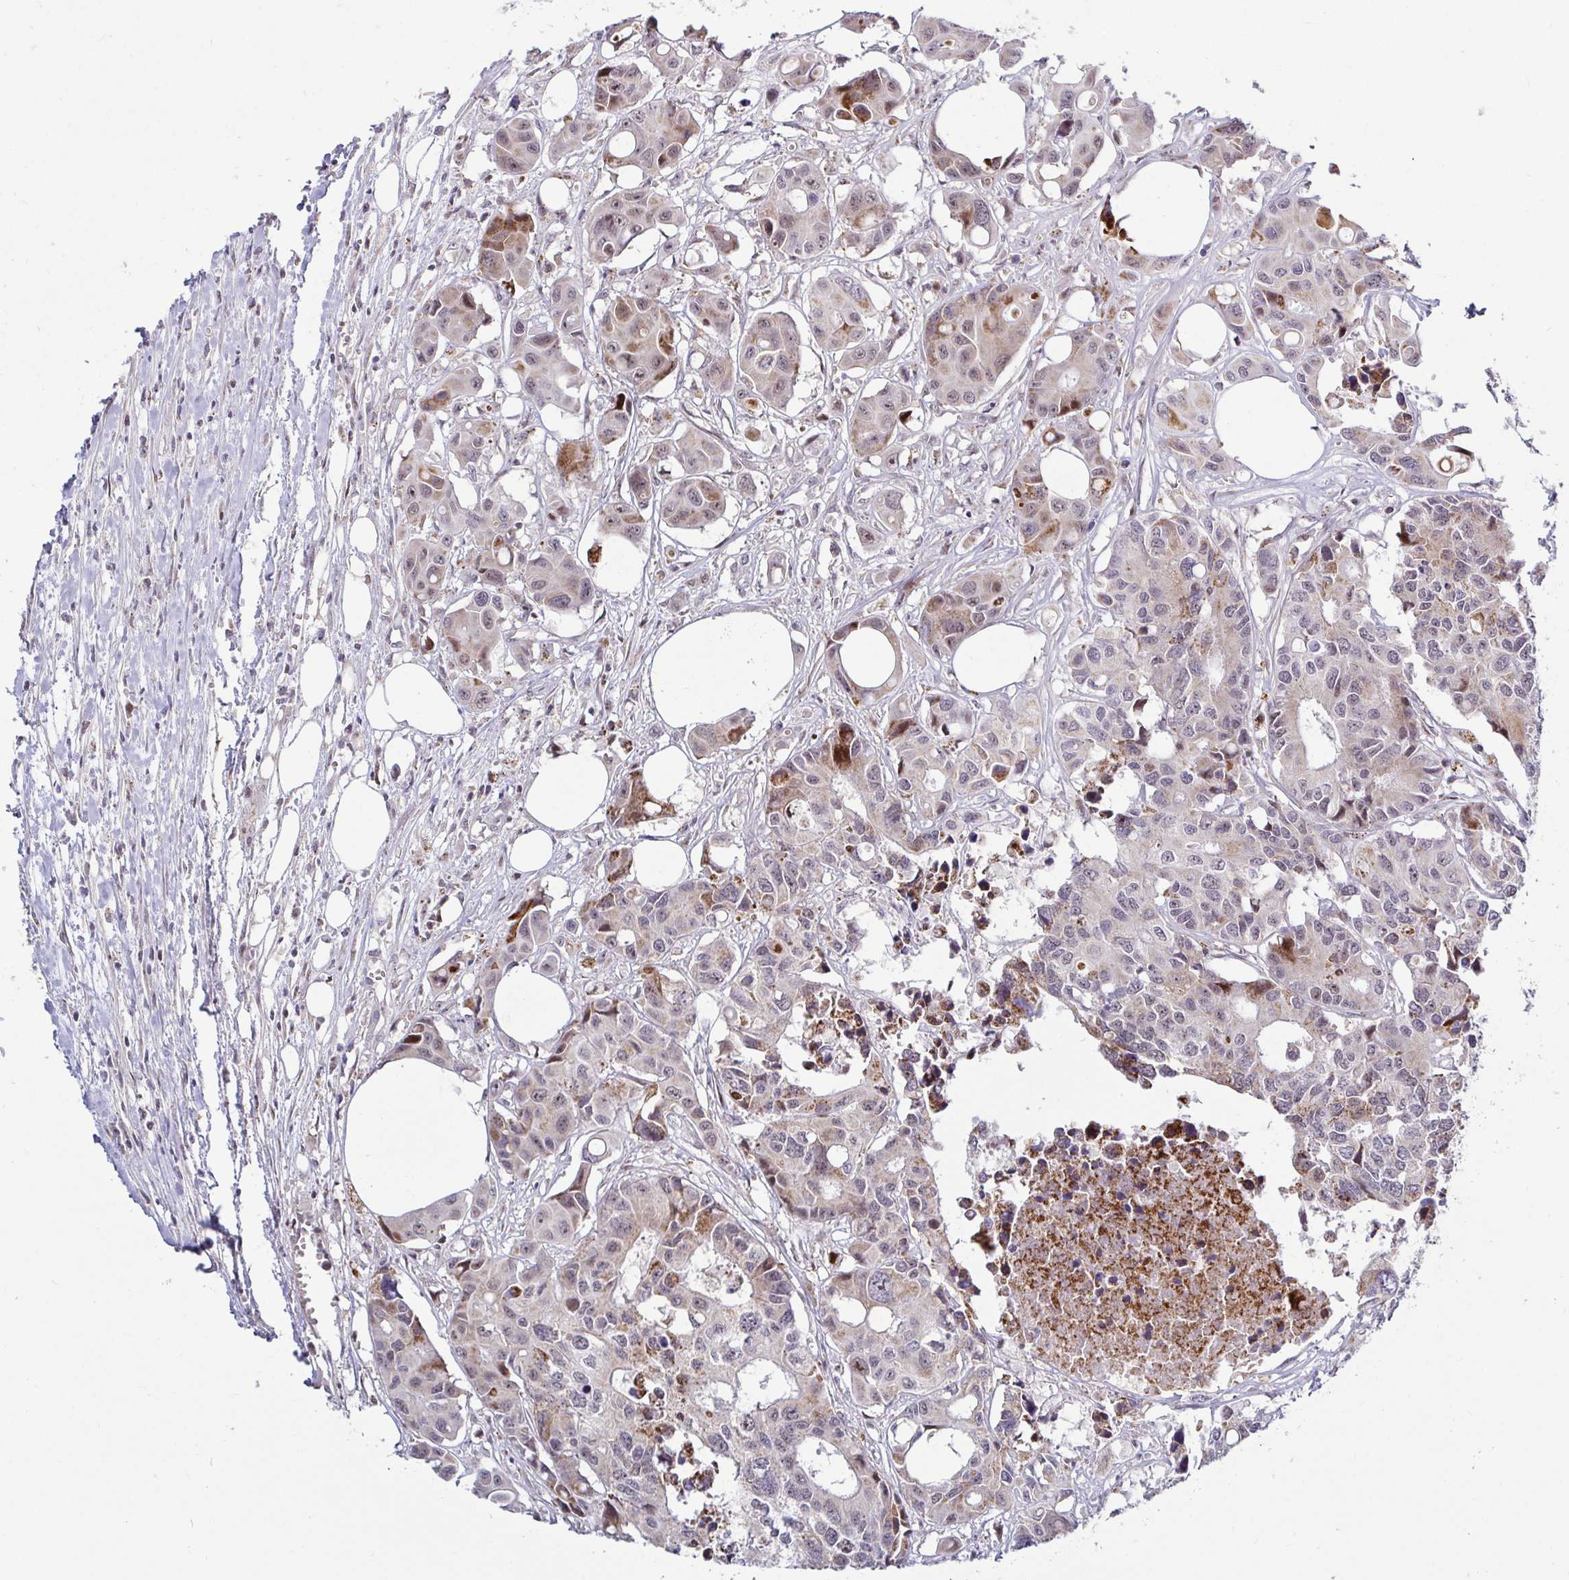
{"staining": {"intensity": "moderate", "quantity": "<25%", "location": "cytoplasmic/membranous"}, "tissue": "colorectal cancer", "cell_type": "Tumor cells", "image_type": "cancer", "snomed": [{"axis": "morphology", "description": "Adenocarcinoma, NOS"}, {"axis": "topography", "description": "Colon"}], "caption": "Colorectal cancer (adenocarcinoma) stained for a protein (brown) demonstrates moderate cytoplasmic/membranous positive staining in about <25% of tumor cells.", "gene": "DZIP1", "patient": {"sex": "male", "age": 77}}